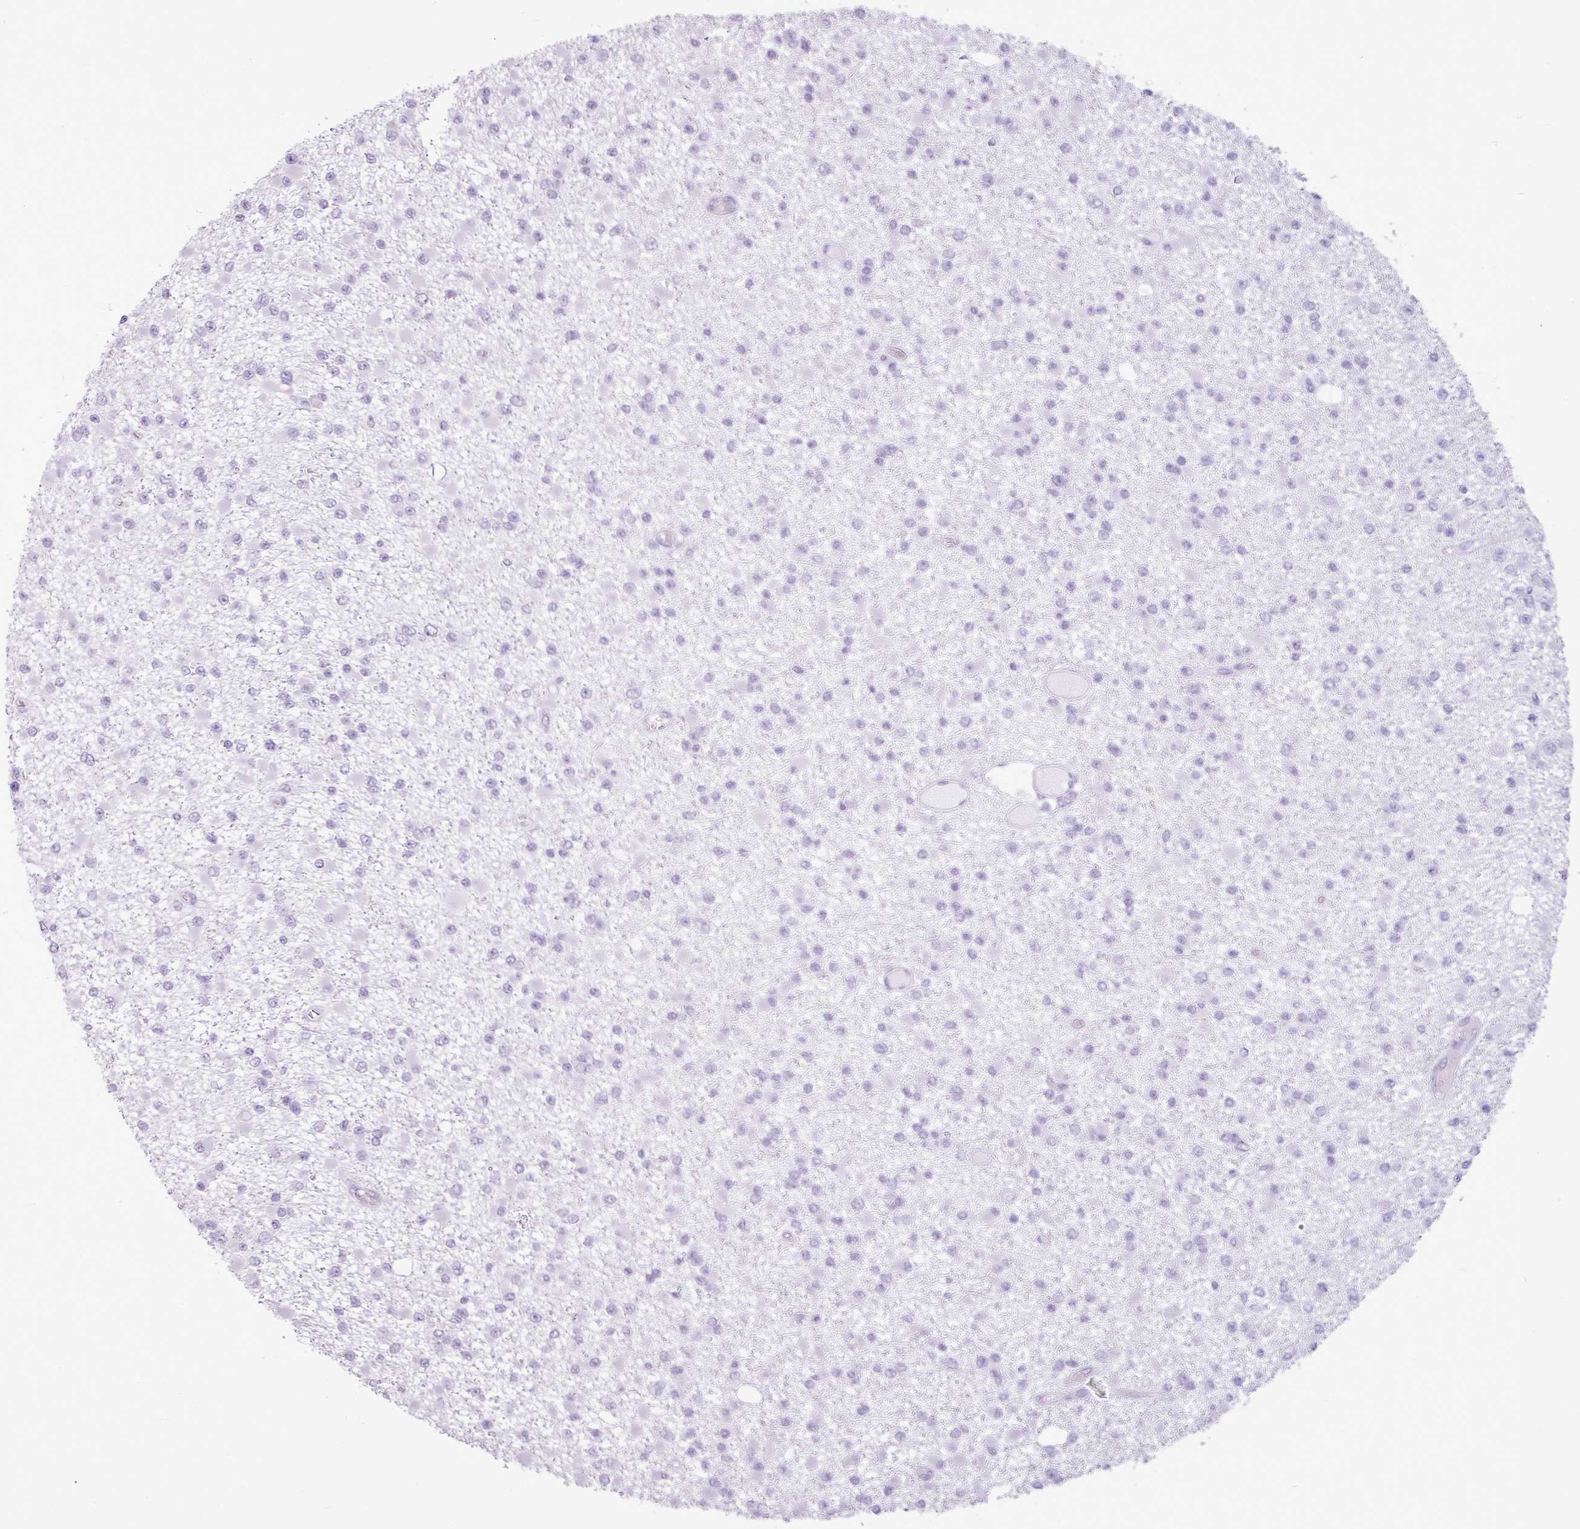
{"staining": {"intensity": "negative", "quantity": "none", "location": "none"}, "tissue": "glioma", "cell_type": "Tumor cells", "image_type": "cancer", "snomed": [{"axis": "morphology", "description": "Glioma, malignant, Low grade"}, {"axis": "topography", "description": "Brain"}], "caption": "Malignant glioma (low-grade) was stained to show a protein in brown. There is no significant staining in tumor cells.", "gene": "AMY1B", "patient": {"sex": "female", "age": 22}}